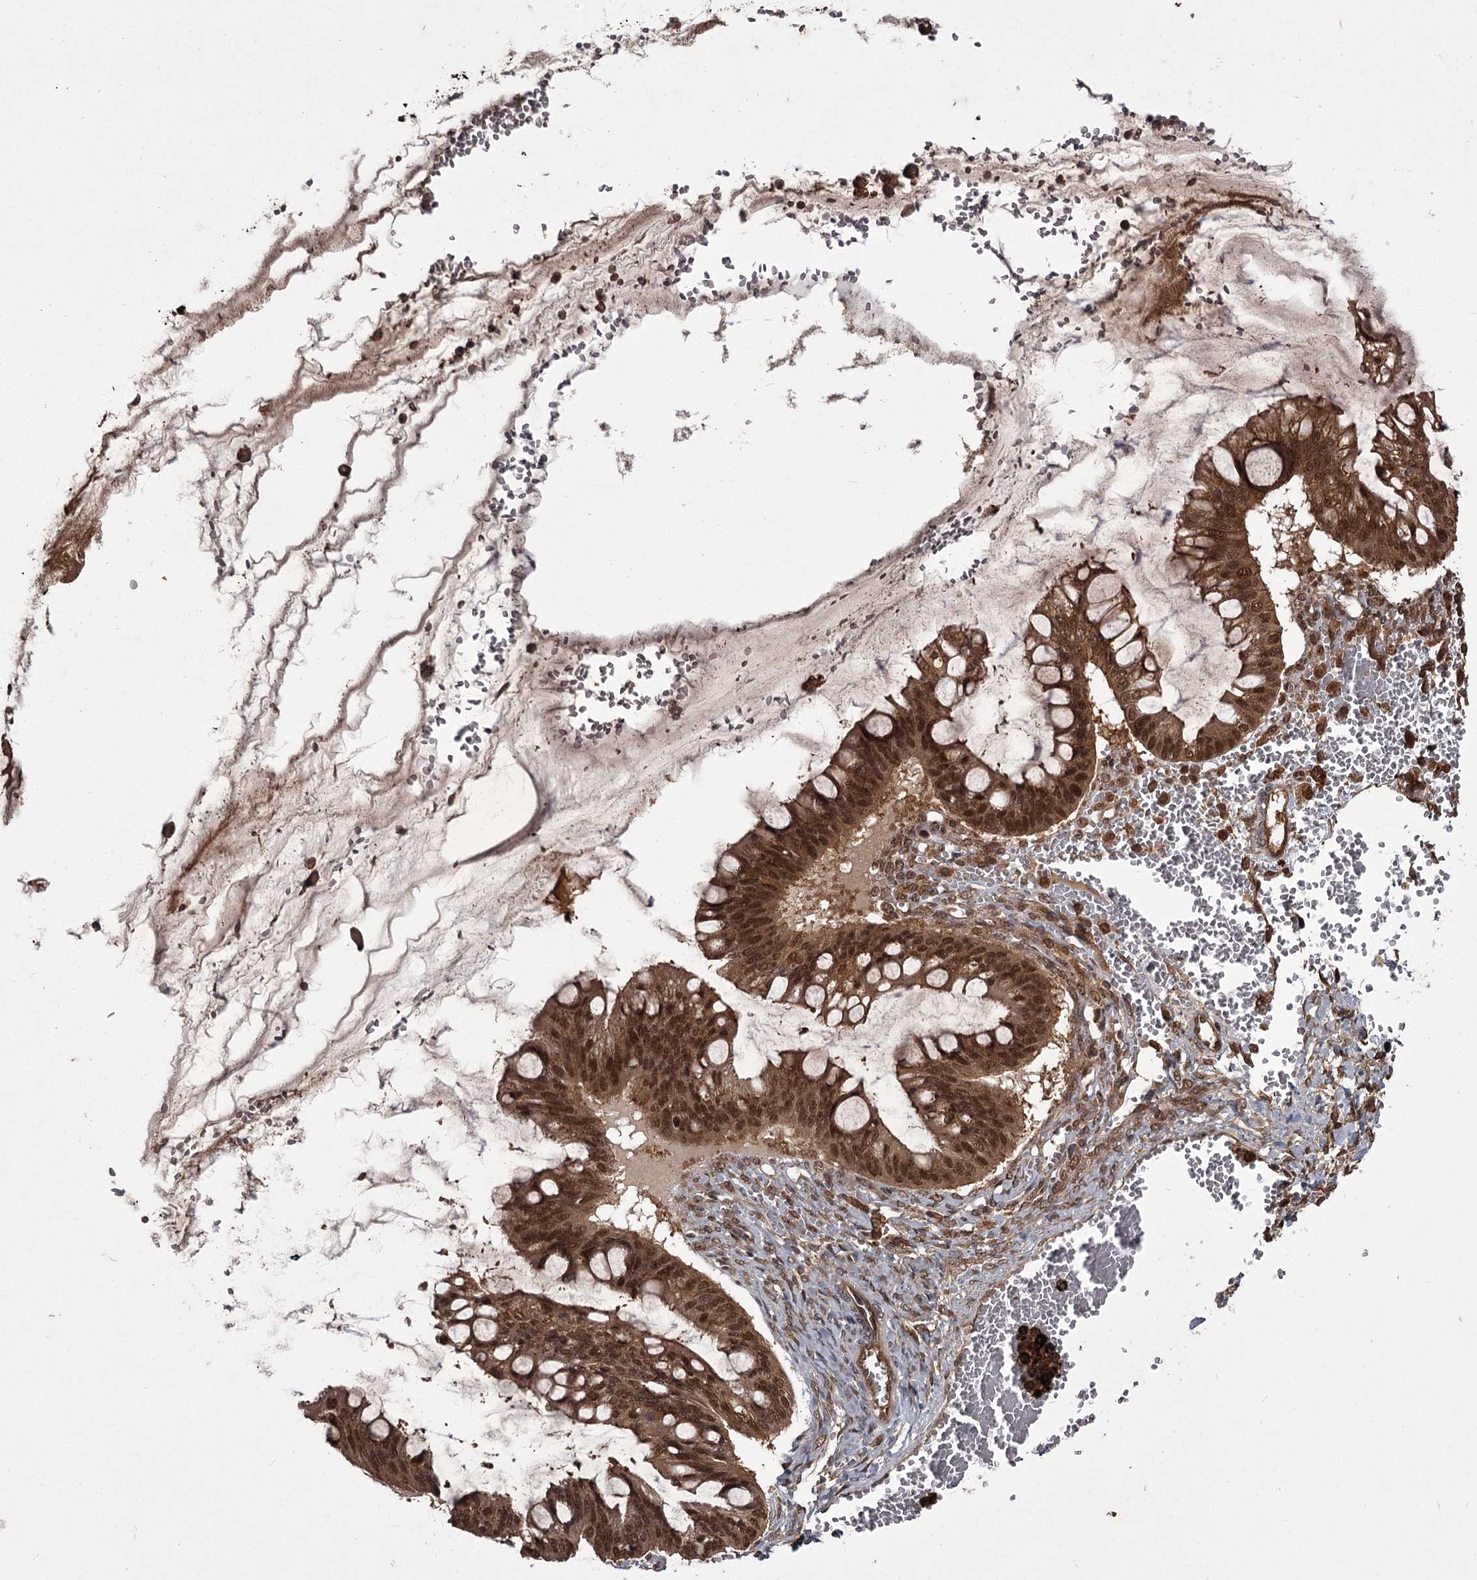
{"staining": {"intensity": "strong", "quantity": ">75%", "location": "cytoplasmic/membranous,nuclear"}, "tissue": "ovarian cancer", "cell_type": "Tumor cells", "image_type": "cancer", "snomed": [{"axis": "morphology", "description": "Cystadenocarcinoma, mucinous, NOS"}, {"axis": "topography", "description": "Ovary"}], "caption": "Immunohistochemical staining of human ovarian cancer exhibits high levels of strong cytoplasmic/membranous and nuclear expression in approximately >75% of tumor cells.", "gene": "TBC1D23", "patient": {"sex": "female", "age": 73}}